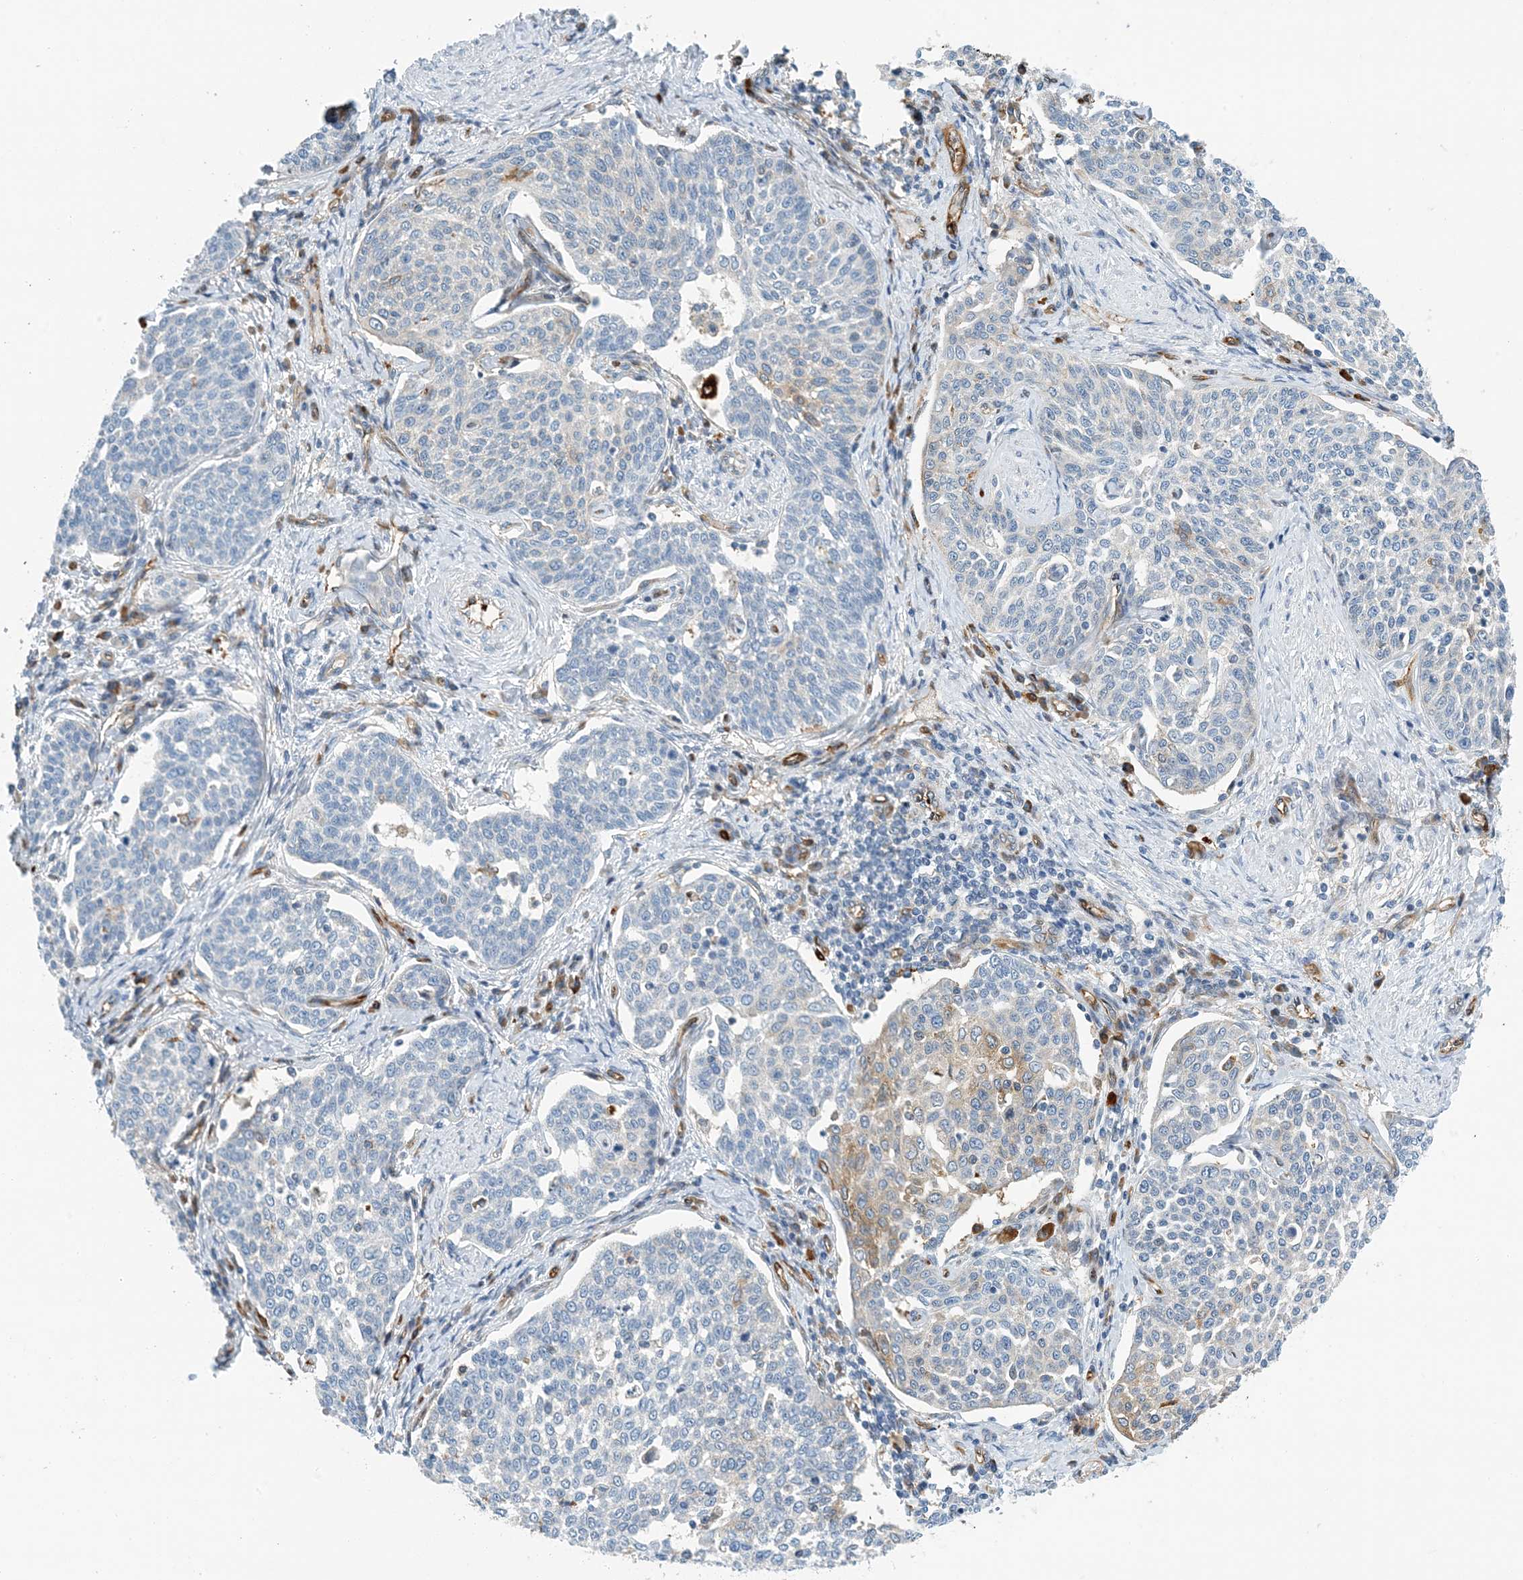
{"staining": {"intensity": "weak", "quantity": "<25%", "location": "cytoplasmic/membranous"}, "tissue": "cervical cancer", "cell_type": "Tumor cells", "image_type": "cancer", "snomed": [{"axis": "morphology", "description": "Squamous cell carcinoma, NOS"}, {"axis": "topography", "description": "Cervix"}], "caption": "Histopathology image shows no significant protein staining in tumor cells of cervical cancer (squamous cell carcinoma). (Brightfield microscopy of DAB immunohistochemistry (IHC) at high magnification).", "gene": "PCDHA2", "patient": {"sex": "female", "age": 34}}